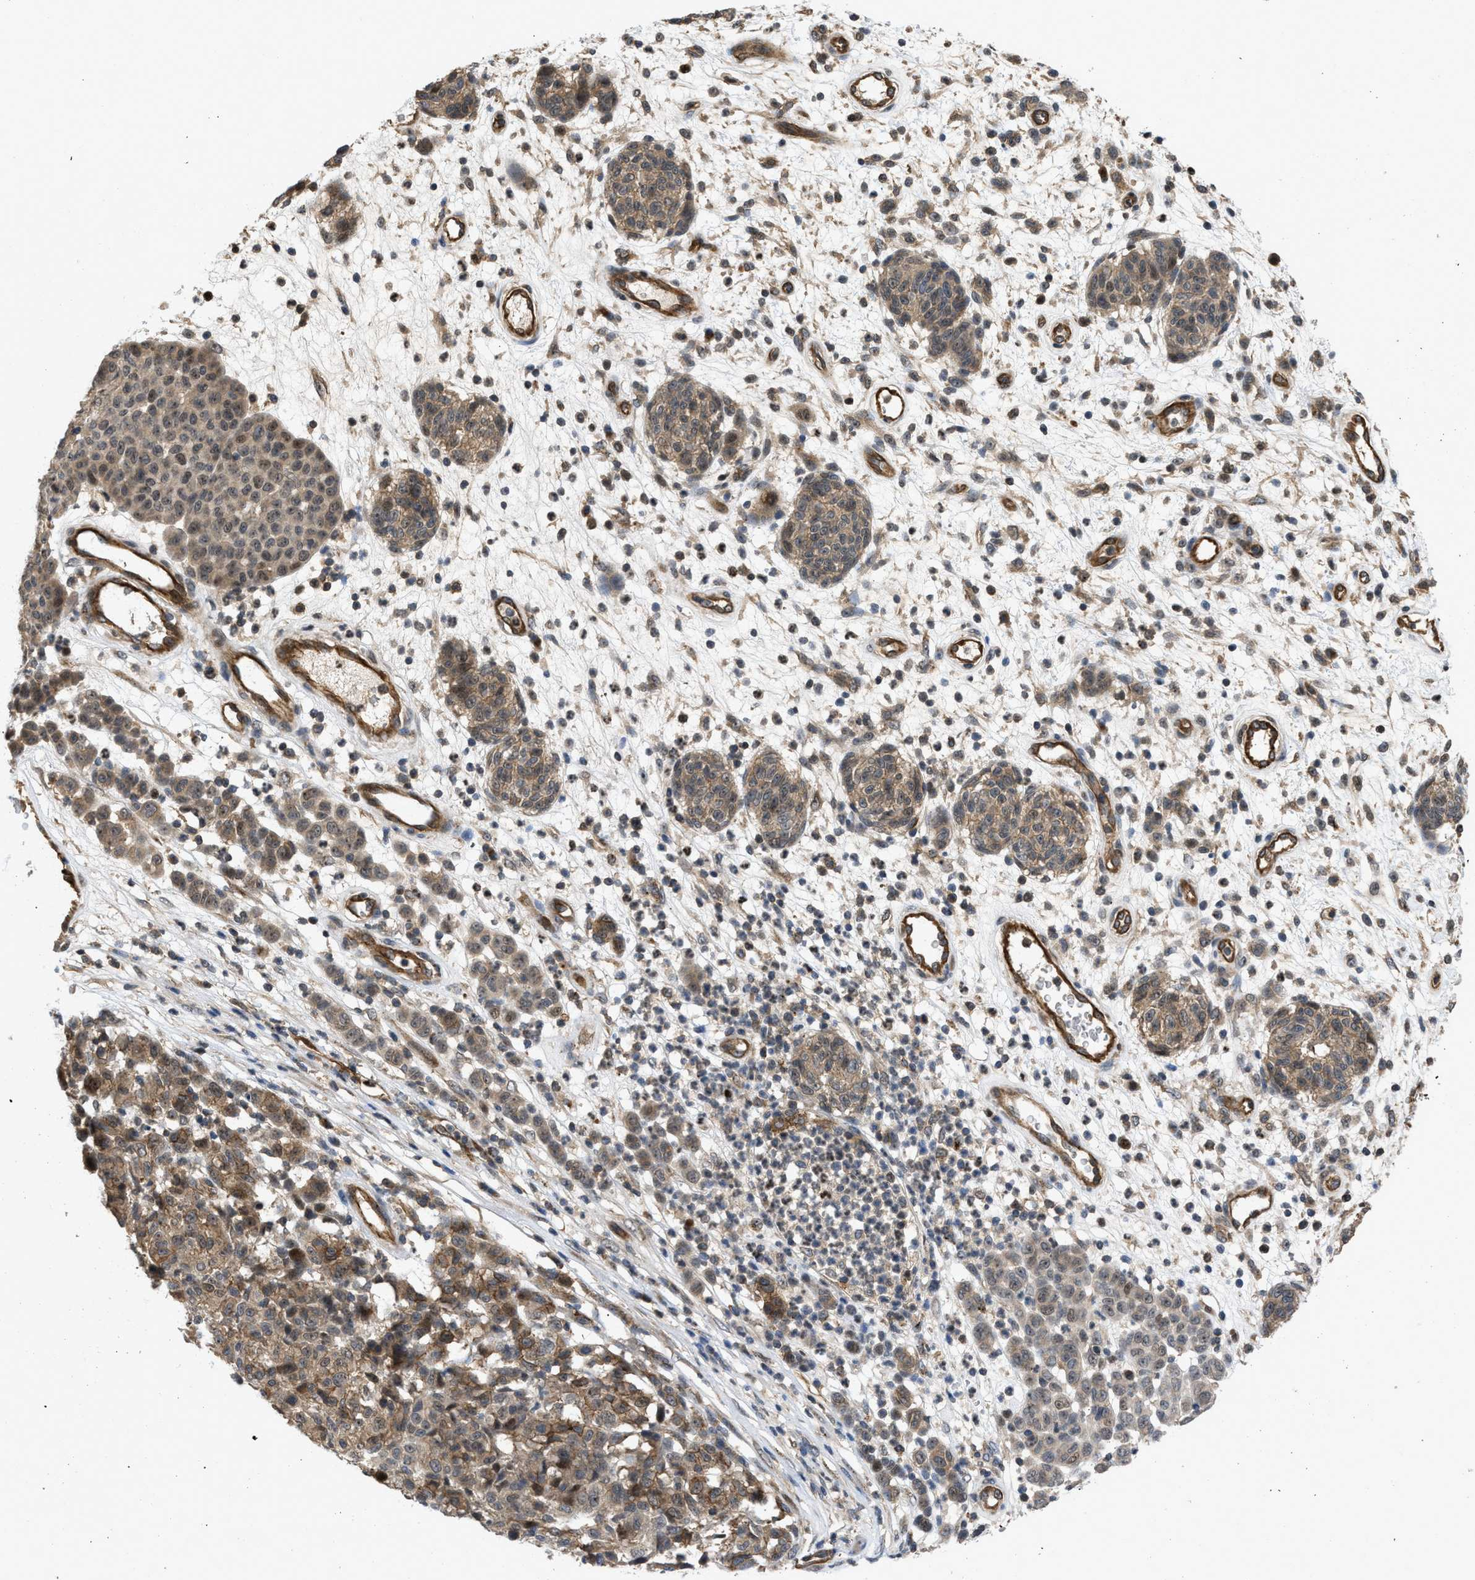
{"staining": {"intensity": "moderate", "quantity": ">75%", "location": "cytoplasmic/membranous"}, "tissue": "melanoma", "cell_type": "Tumor cells", "image_type": "cancer", "snomed": [{"axis": "morphology", "description": "Malignant melanoma, NOS"}, {"axis": "topography", "description": "Skin"}], "caption": "Moderate cytoplasmic/membranous staining is seen in approximately >75% of tumor cells in melanoma.", "gene": "GPATCH2L", "patient": {"sex": "male", "age": 59}}